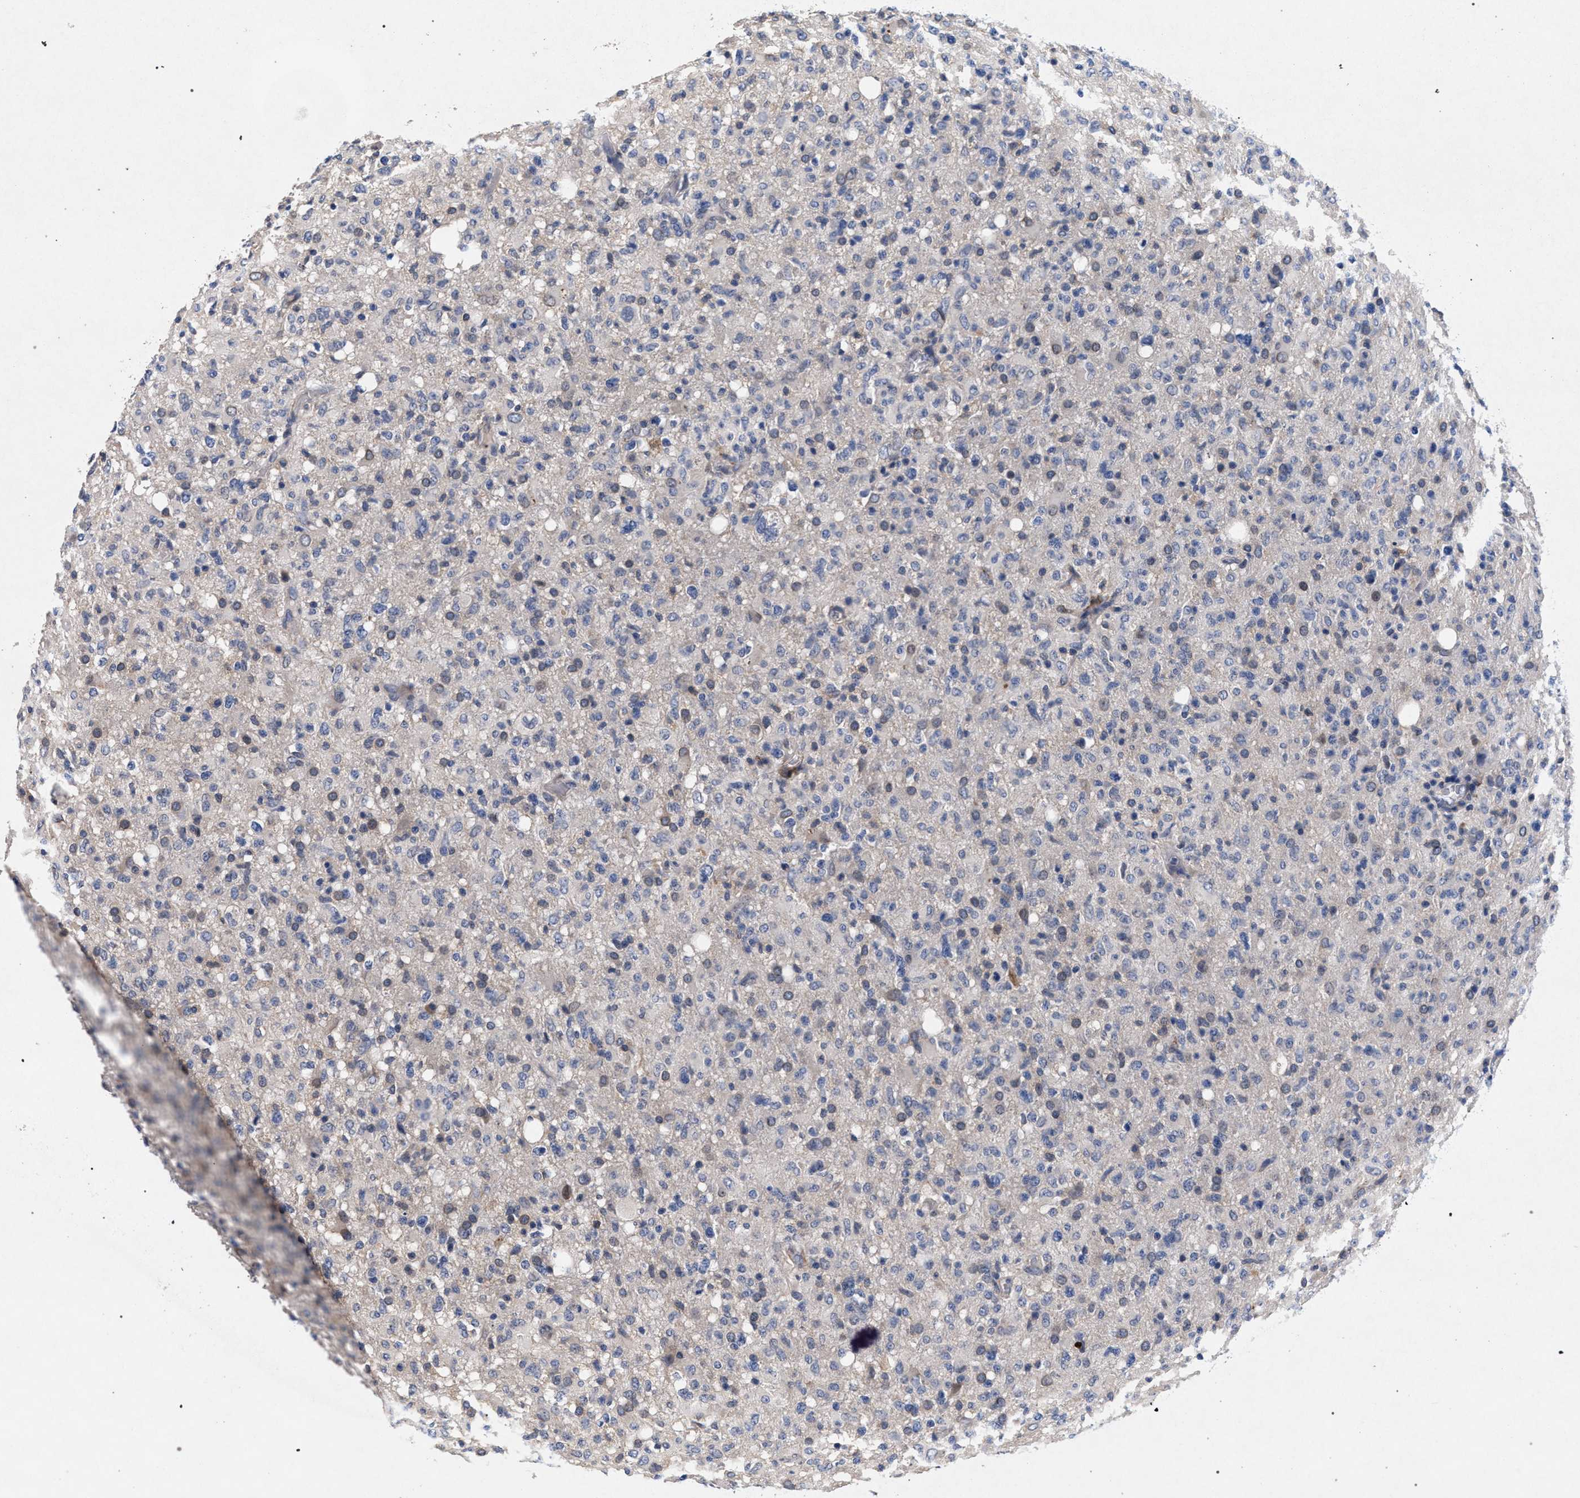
{"staining": {"intensity": "weak", "quantity": "<25%", "location": "cytoplasmic/membranous"}, "tissue": "glioma", "cell_type": "Tumor cells", "image_type": "cancer", "snomed": [{"axis": "morphology", "description": "Glioma, malignant, High grade"}, {"axis": "topography", "description": "Brain"}], "caption": "A high-resolution photomicrograph shows immunohistochemistry staining of glioma, which demonstrates no significant staining in tumor cells. (Stains: DAB IHC with hematoxylin counter stain, Microscopy: brightfield microscopy at high magnification).", "gene": "NEK7", "patient": {"sex": "female", "age": 57}}